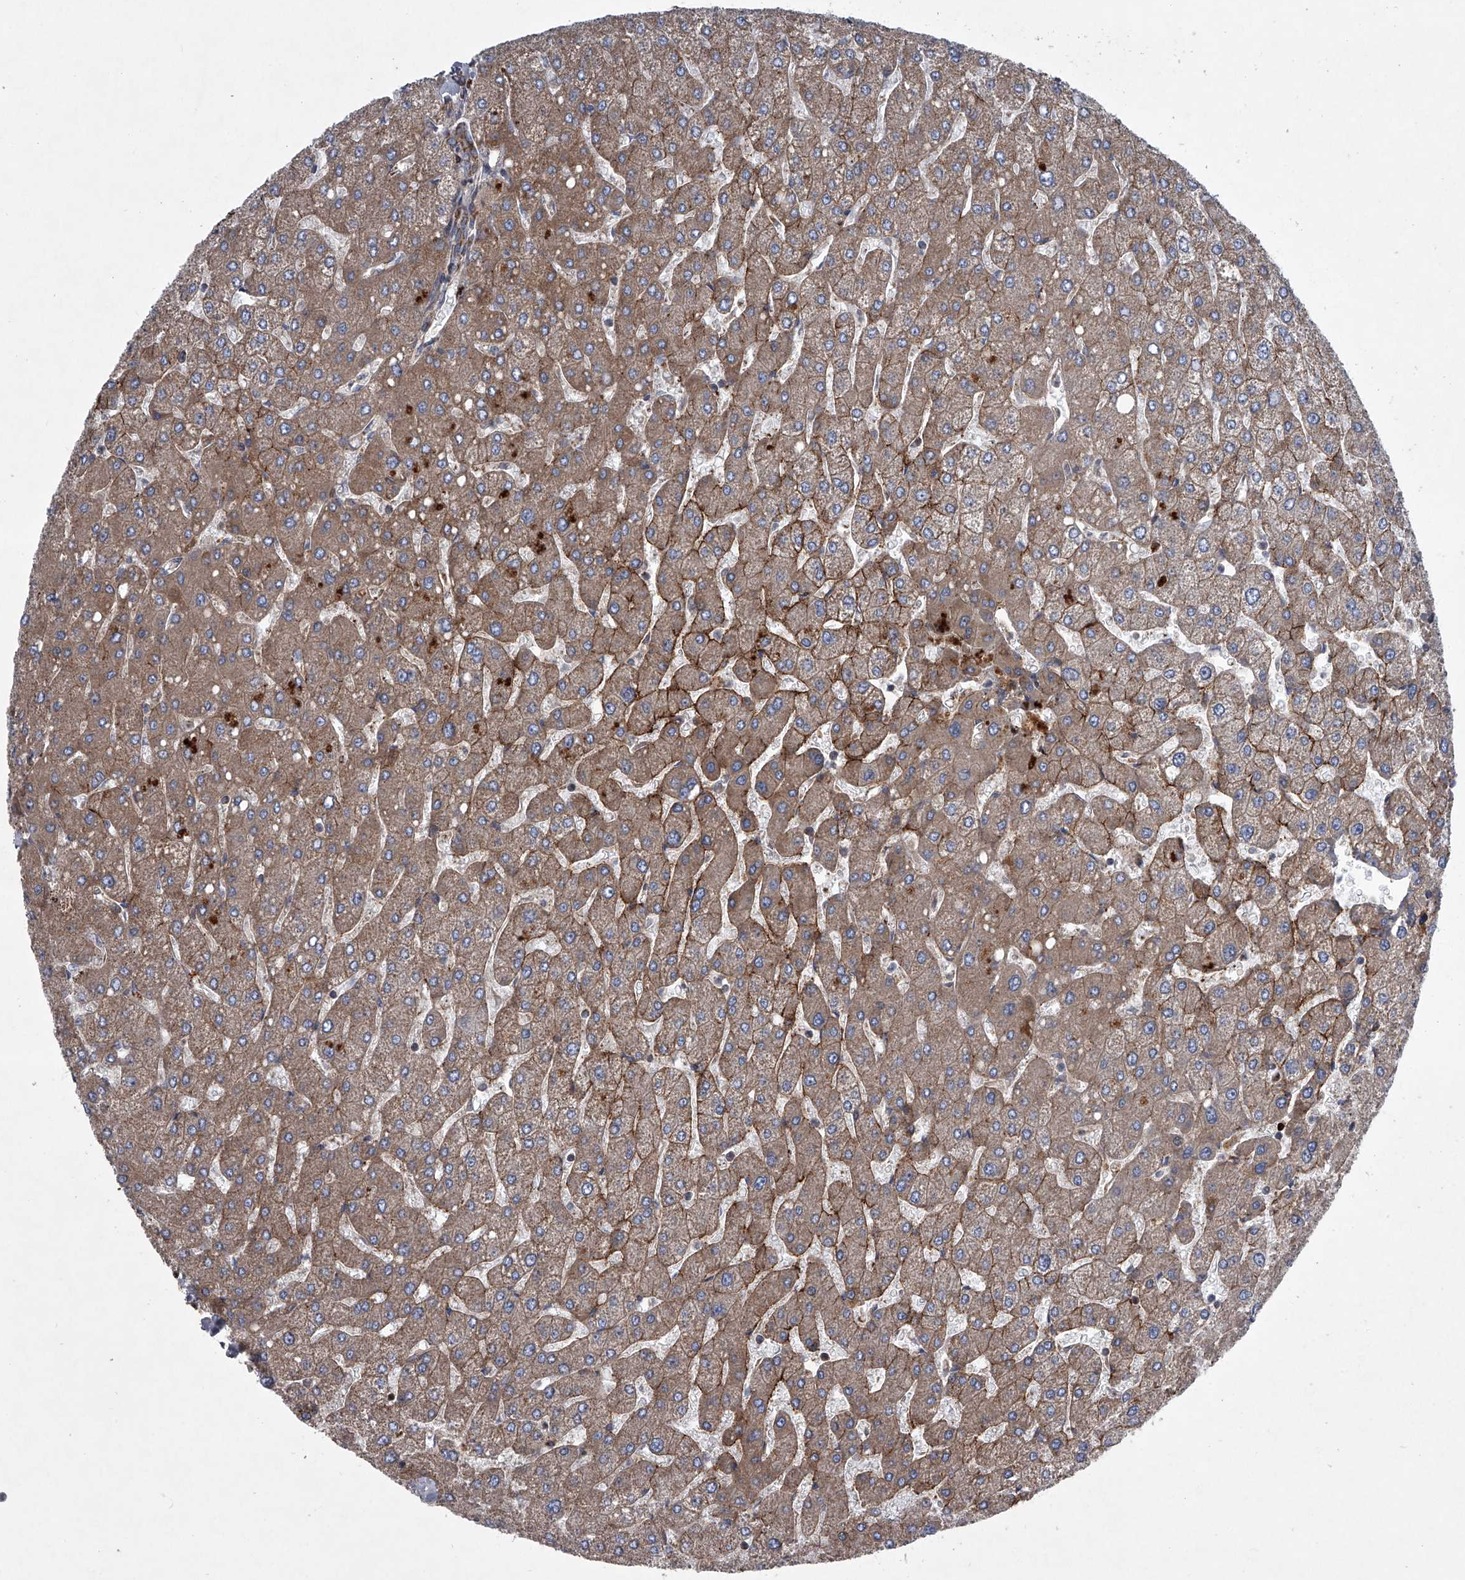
{"staining": {"intensity": "moderate", "quantity": ">75%", "location": "cytoplasmic/membranous"}, "tissue": "liver", "cell_type": "Cholangiocytes", "image_type": "normal", "snomed": [{"axis": "morphology", "description": "Normal tissue, NOS"}, {"axis": "topography", "description": "Liver"}], "caption": "Immunohistochemistry of benign liver displays medium levels of moderate cytoplasmic/membranous positivity in about >75% of cholangiocytes. The staining was performed using DAB to visualize the protein expression in brown, while the nuclei were stained in blue with hematoxylin (Magnification: 20x).", "gene": "STRADA", "patient": {"sex": "male", "age": 55}}